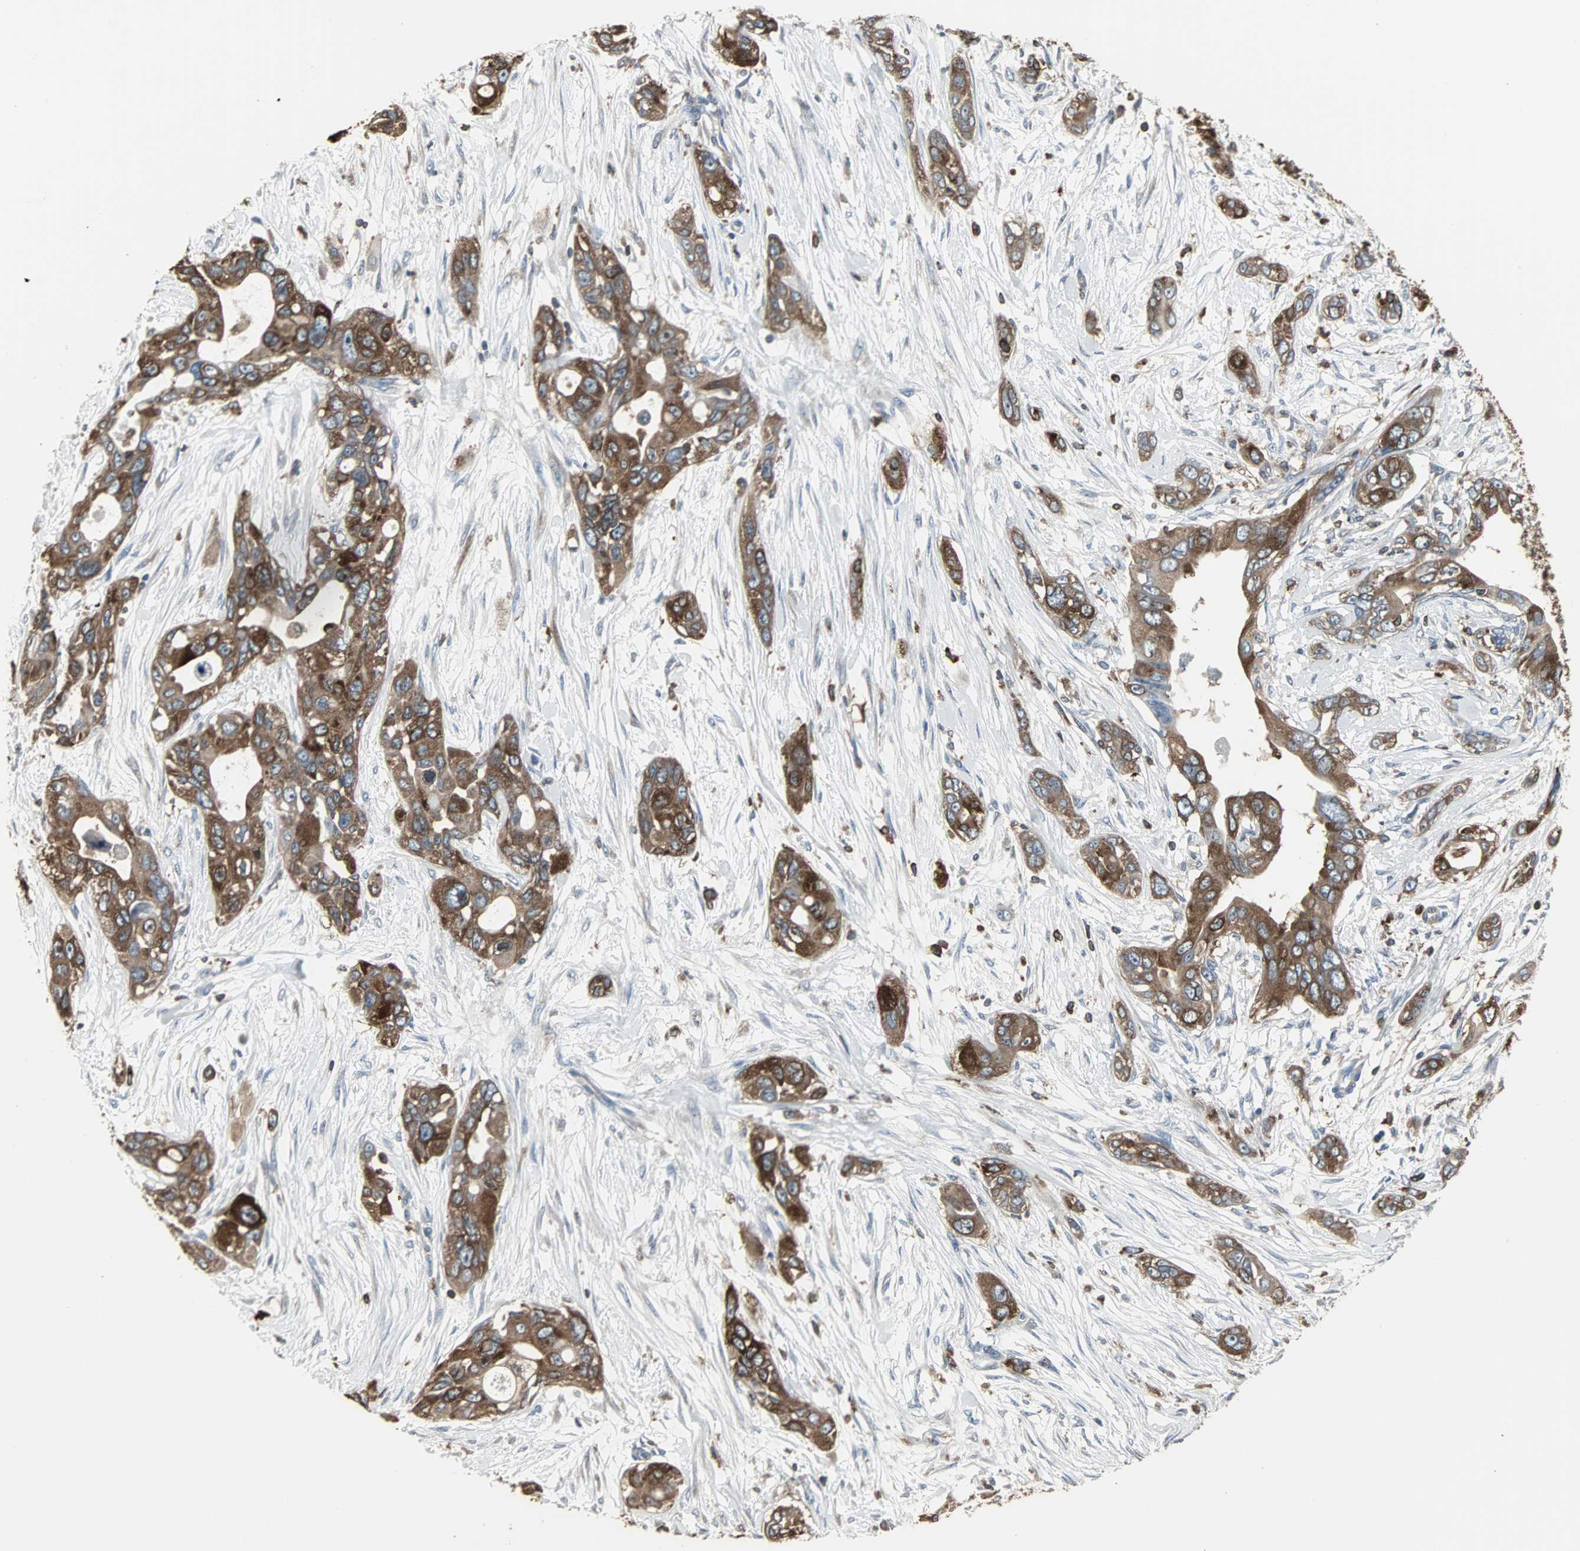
{"staining": {"intensity": "strong", "quantity": ">75%", "location": "cytoplasmic/membranous"}, "tissue": "pancreatic cancer", "cell_type": "Tumor cells", "image_type": "cancer", "snomed": [{"axis": "morphology", "description": "Adenocarcinoma, NOS"}, {"axis": "topography", "description": "Pancreas"}], "caption": "Brown immunohistochemical staining in human adenocarcinoma (pancreatic) reveals strong cytoplasmic/membranous expression in approximately >75% of tumor cells.", "gene": "LRRFIP1", "patient": {"sex": "female", "age": 60}}